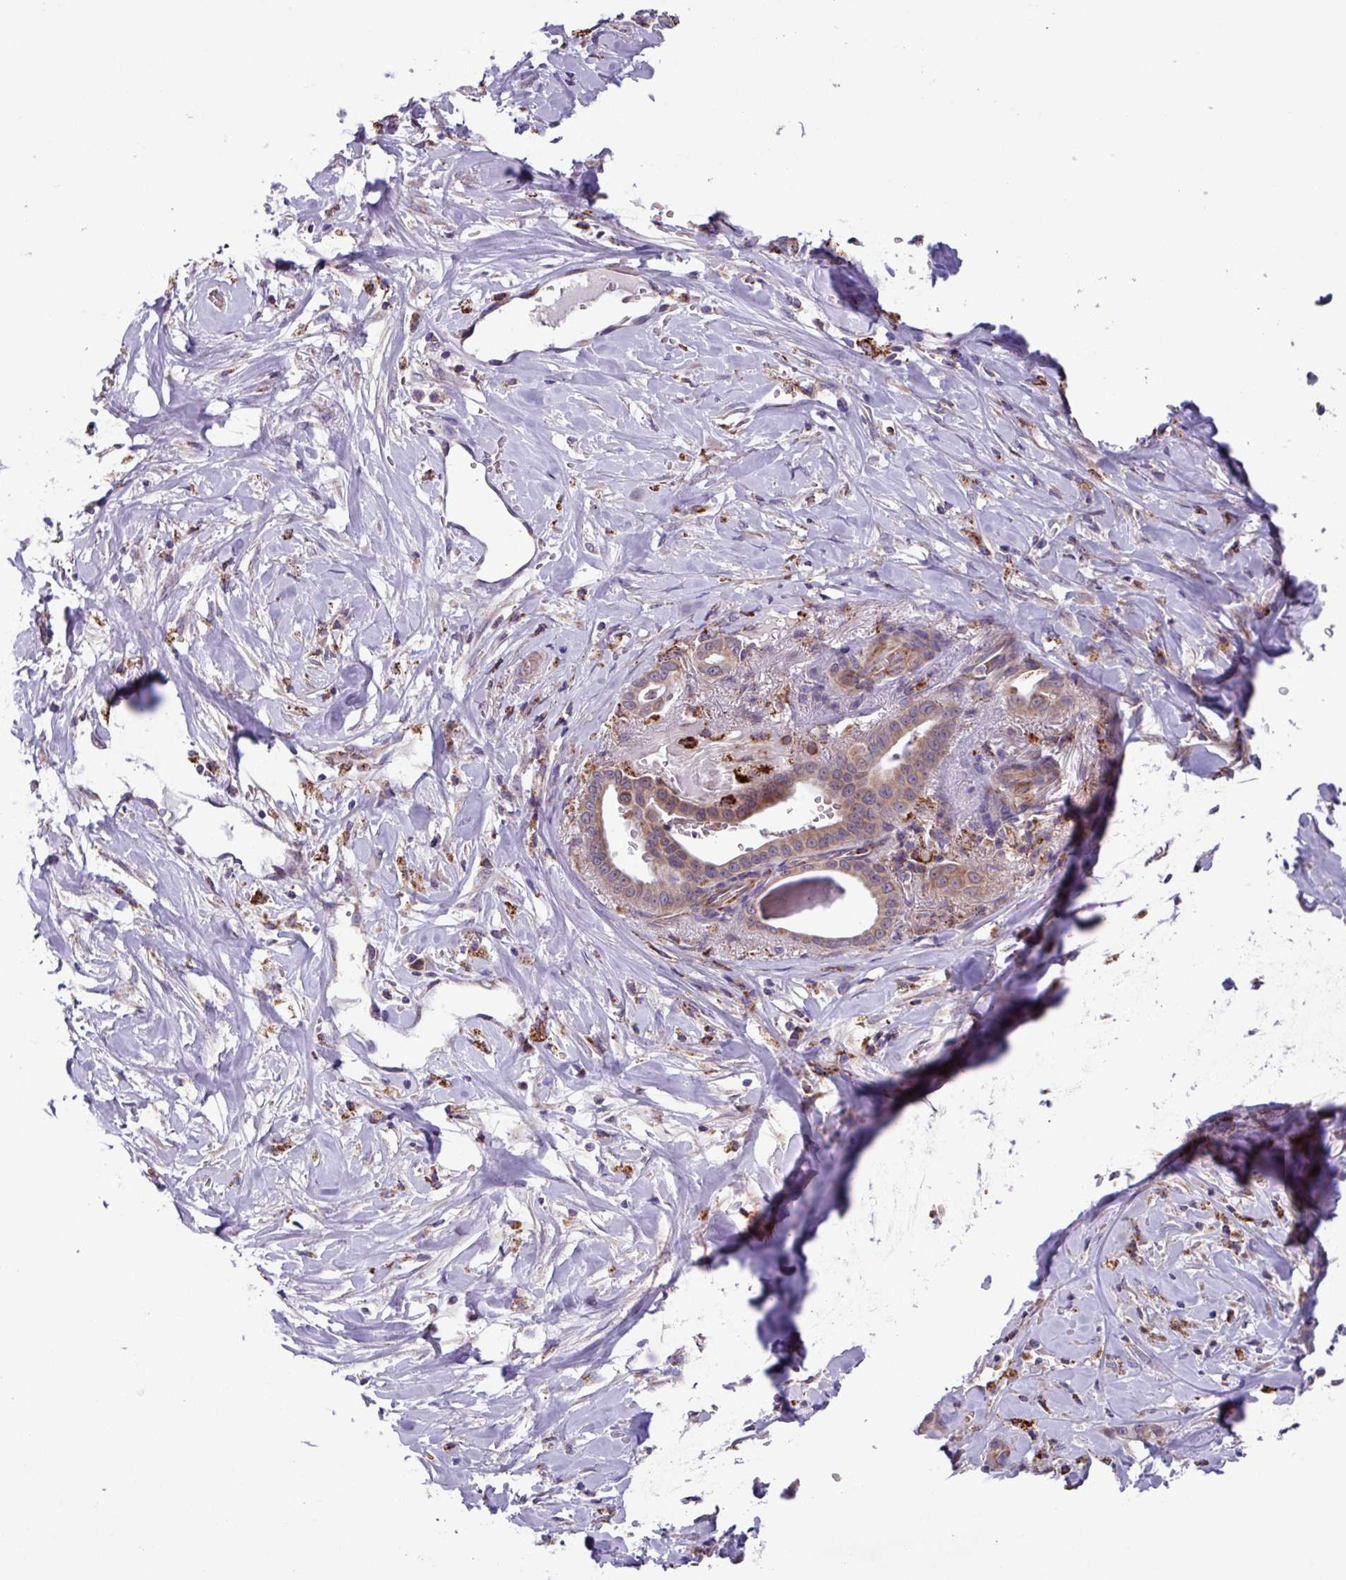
{"staining": {"intensity": "moderate", "quantity": ">75%", "location": "cytoplasmic/membranous"}, "tissue": "pancreatic cancer", "cell_type": "Tumor cells", "image_type": "cancer", "snomed": [{"axis": "morphology", "description": "Adenocarcinoma, NOS"}, {"axis": "topography", "description": "Pancreas"}], "caption": "Immunohistochemical staining of human pancreatic cancer (adenocarcinoma) demonstrates medium levels of moderate cytoplasmic/membranous protein staining in approximately >75% of tumor cells.", "gene": "AKIRIN1", "patient": {"sex": "male", "age": 63}}